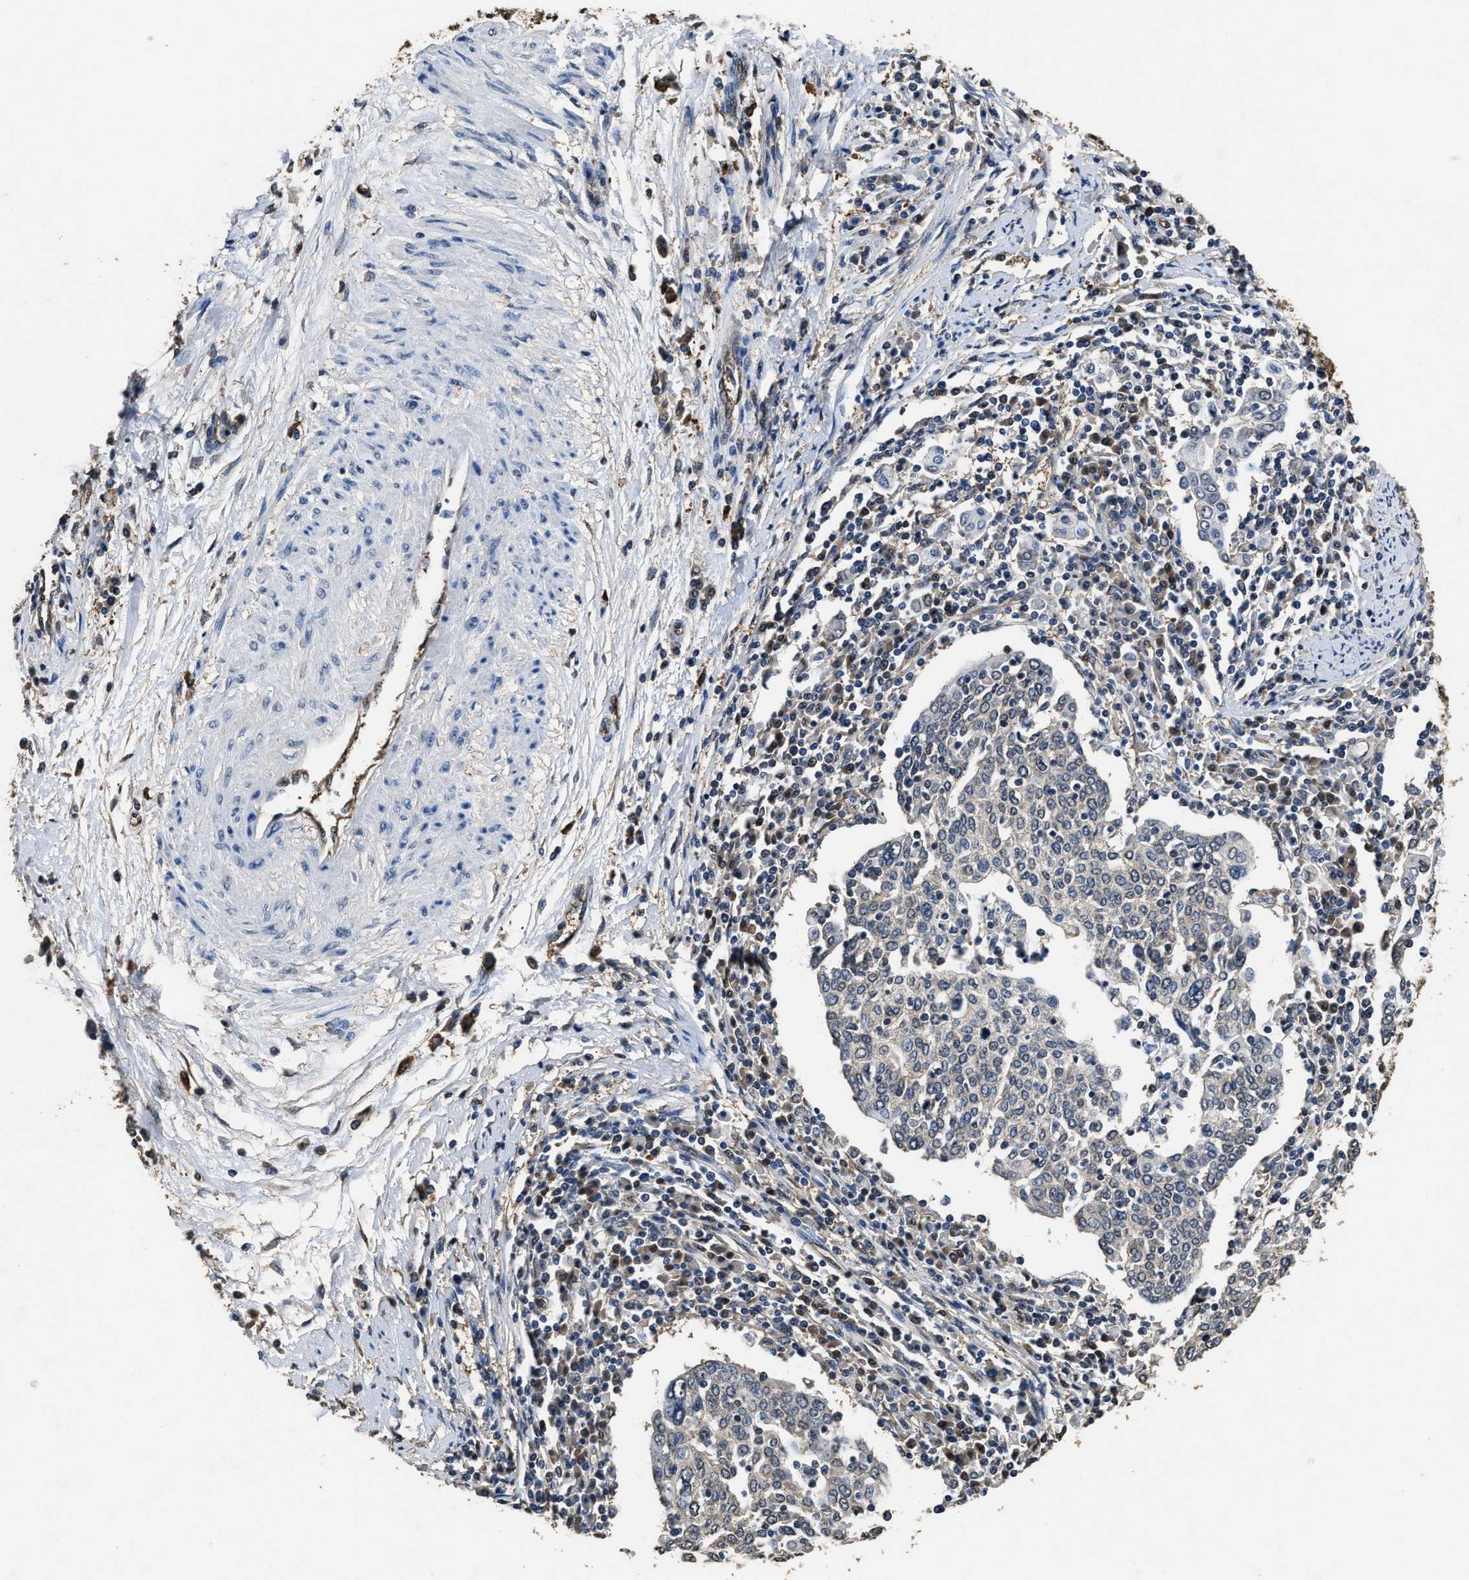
{"staining": {"intensity": "weak", "quantity": "25%-75%", "location": "cytoplasmic/membranous"}, "tissue": "cervical cancer", "cell_type": "Tumor cells", "image_type": "cancer", "snomed": [{"axis": "morphology", "description": "Squamous cell carcinoma, NOS"}, {"axis": "topography", "description": "Cervix"}], "caption": "Approximately 25%-75% of tumor cells in cervical squamous cell carcinoma demonstrate weak cytoplasmic/membranous protein positivity as visualized by brown immunohistochemical staining.", "gene": "YWHAE", "patient": {"sex": "female", "age": 40}}